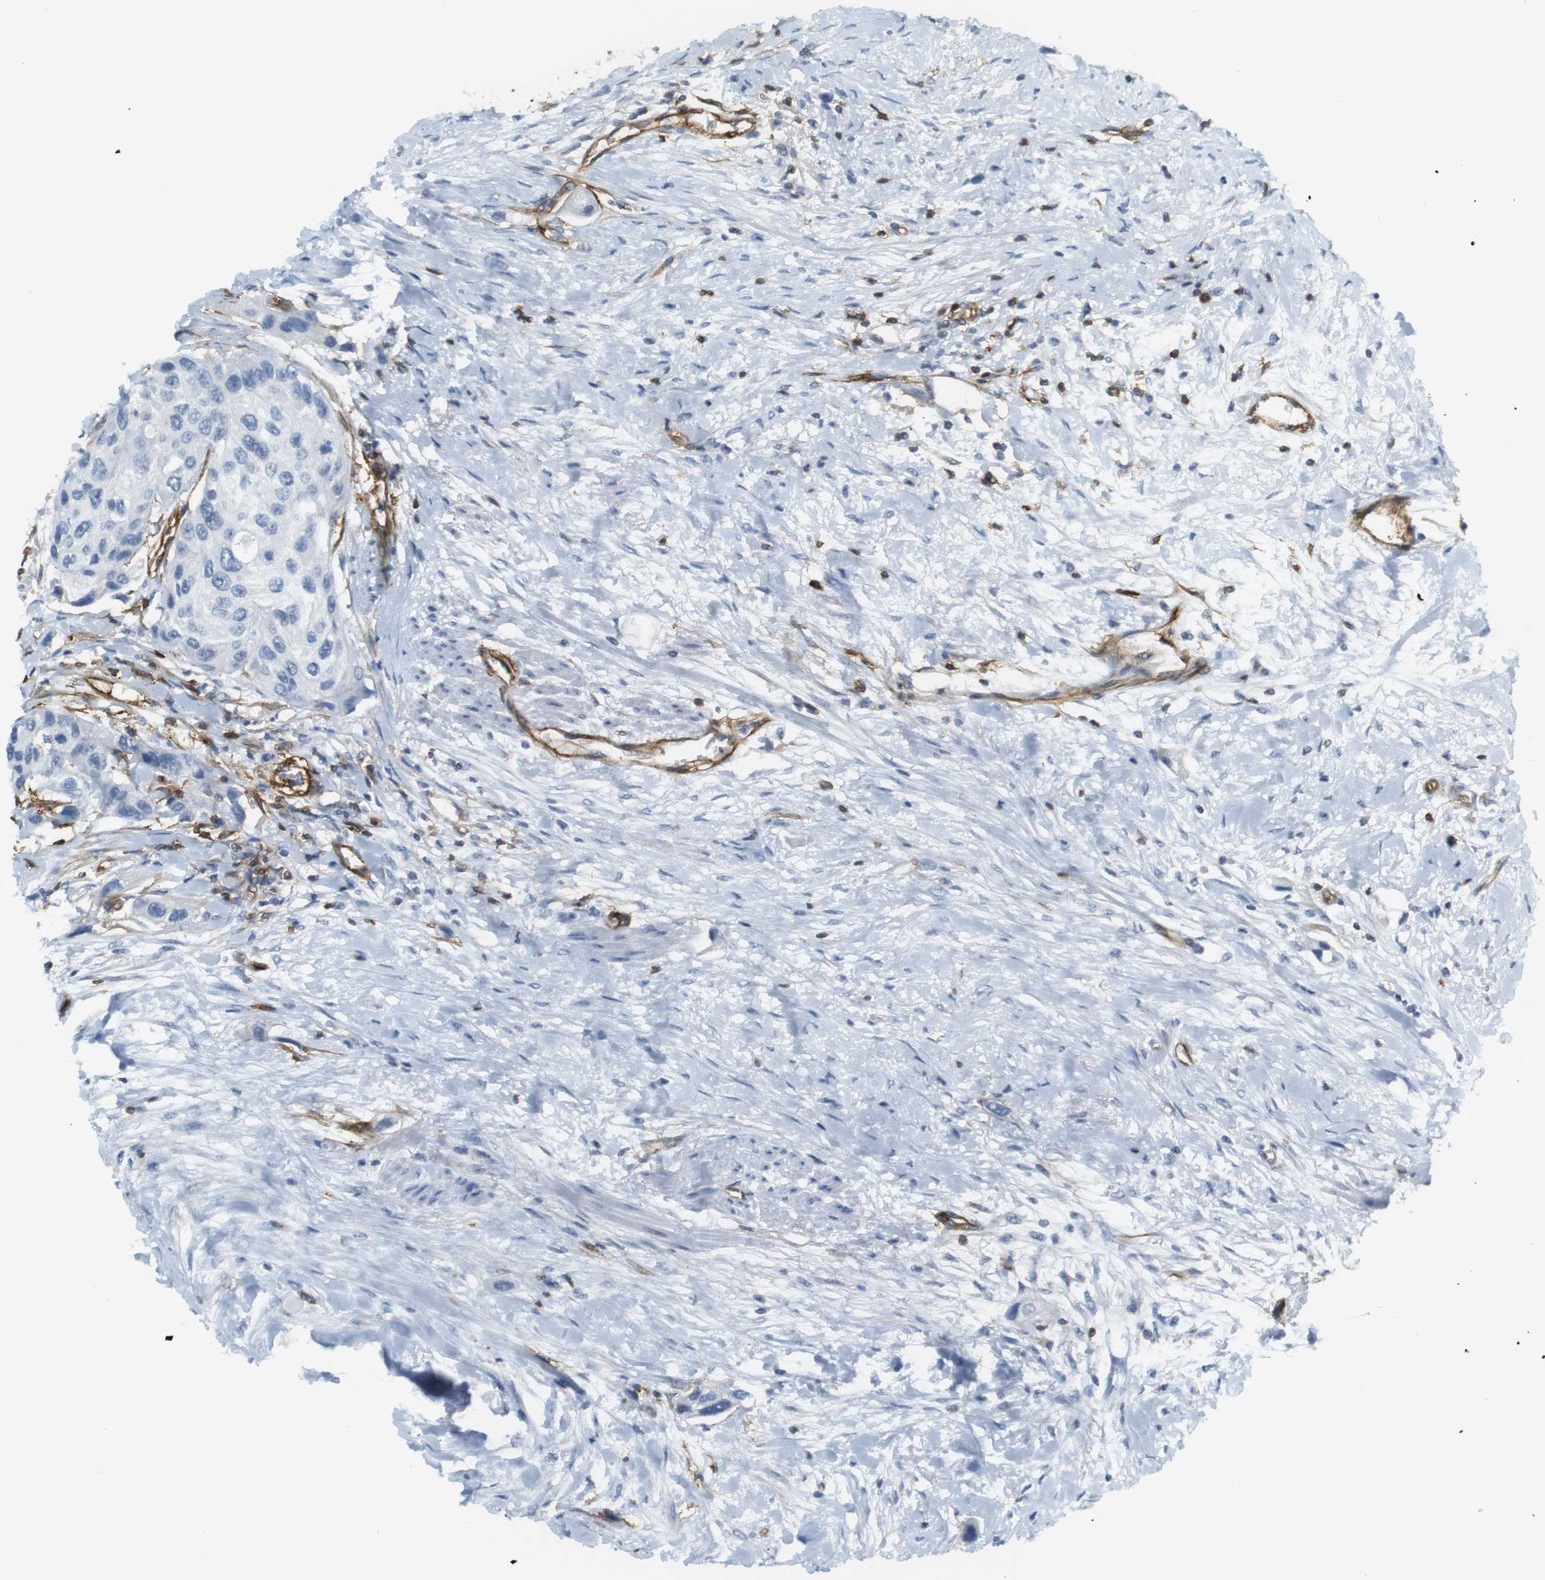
{"staining": {"intensity": "negative", "quantity": "none", "location": "none"}, "tissue": "urothelial cancer", "cell_type": "Tumor cells", "image_type": "cancer", "snomed": [{"axis": "morphology", "description": "Urothelial carcinoma, High grade"}, {"axis": "topography", "description": "Urinary bladder"}], "caption": "Tumor cells are negative for brown protein staining in urothelial carcinoma (high-grade).", "gene": "F2R", "patient": {"sex": "female", "age": 56}}